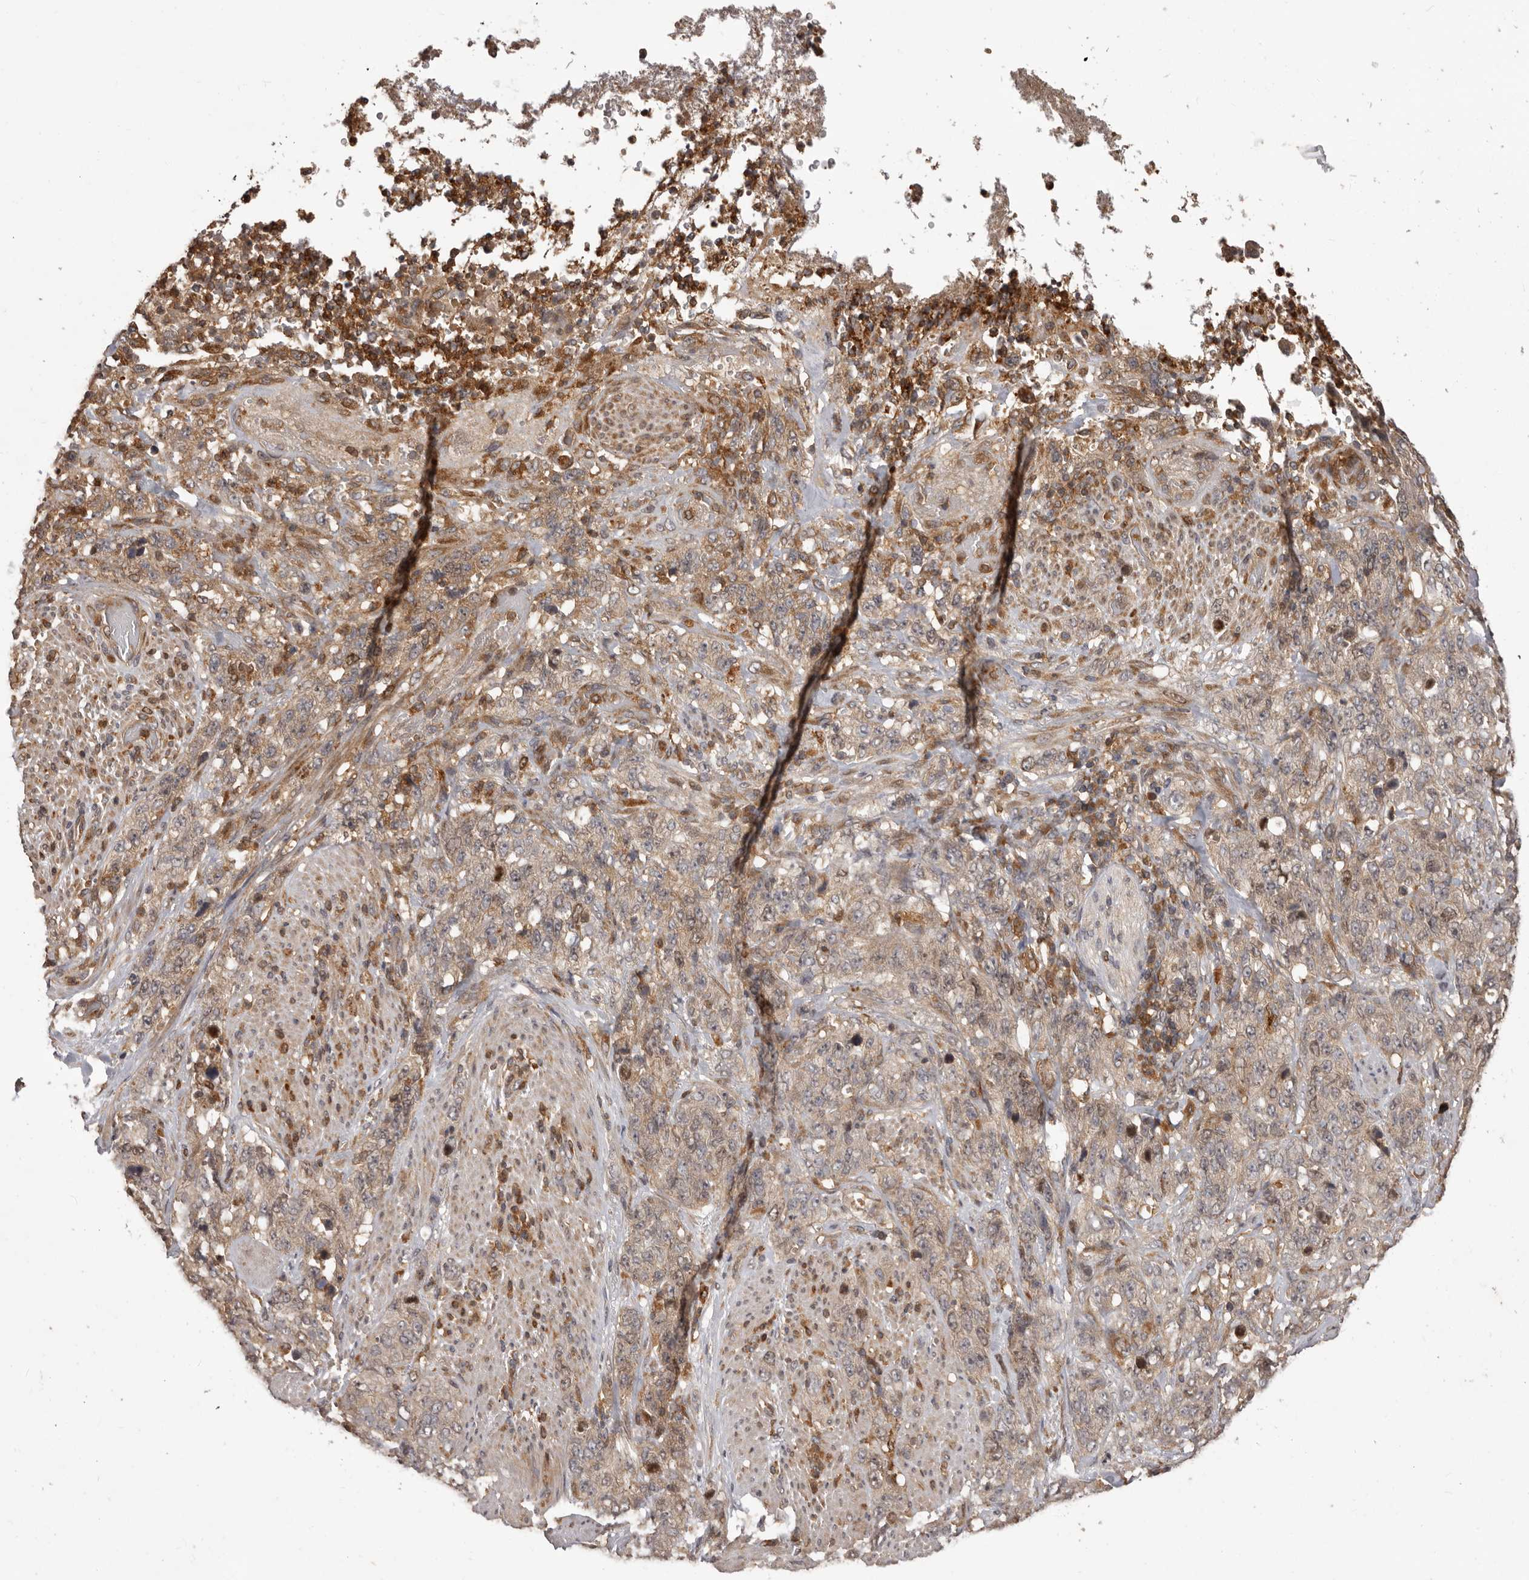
{"staining": {"intensity": "weak", "quantity": "25%-75%", "location": "cytoplasmic/membranous"}, "tissue": "stomach cancer", "cell_type": "Tumor cells", "image_type": "cancer", "snomed": [{"axis": "morphology", "description": "Adenocarcinoma, NOS"}, {"axis": "topography", "description": "Stomach"}], "caption": "Stomach cancer tissue reveals weak cytoplasmic/membranous staining in about 25%-75% of tumor cells", "gene": "RNF187", "patient": {"sex": "male", "age": 48}}